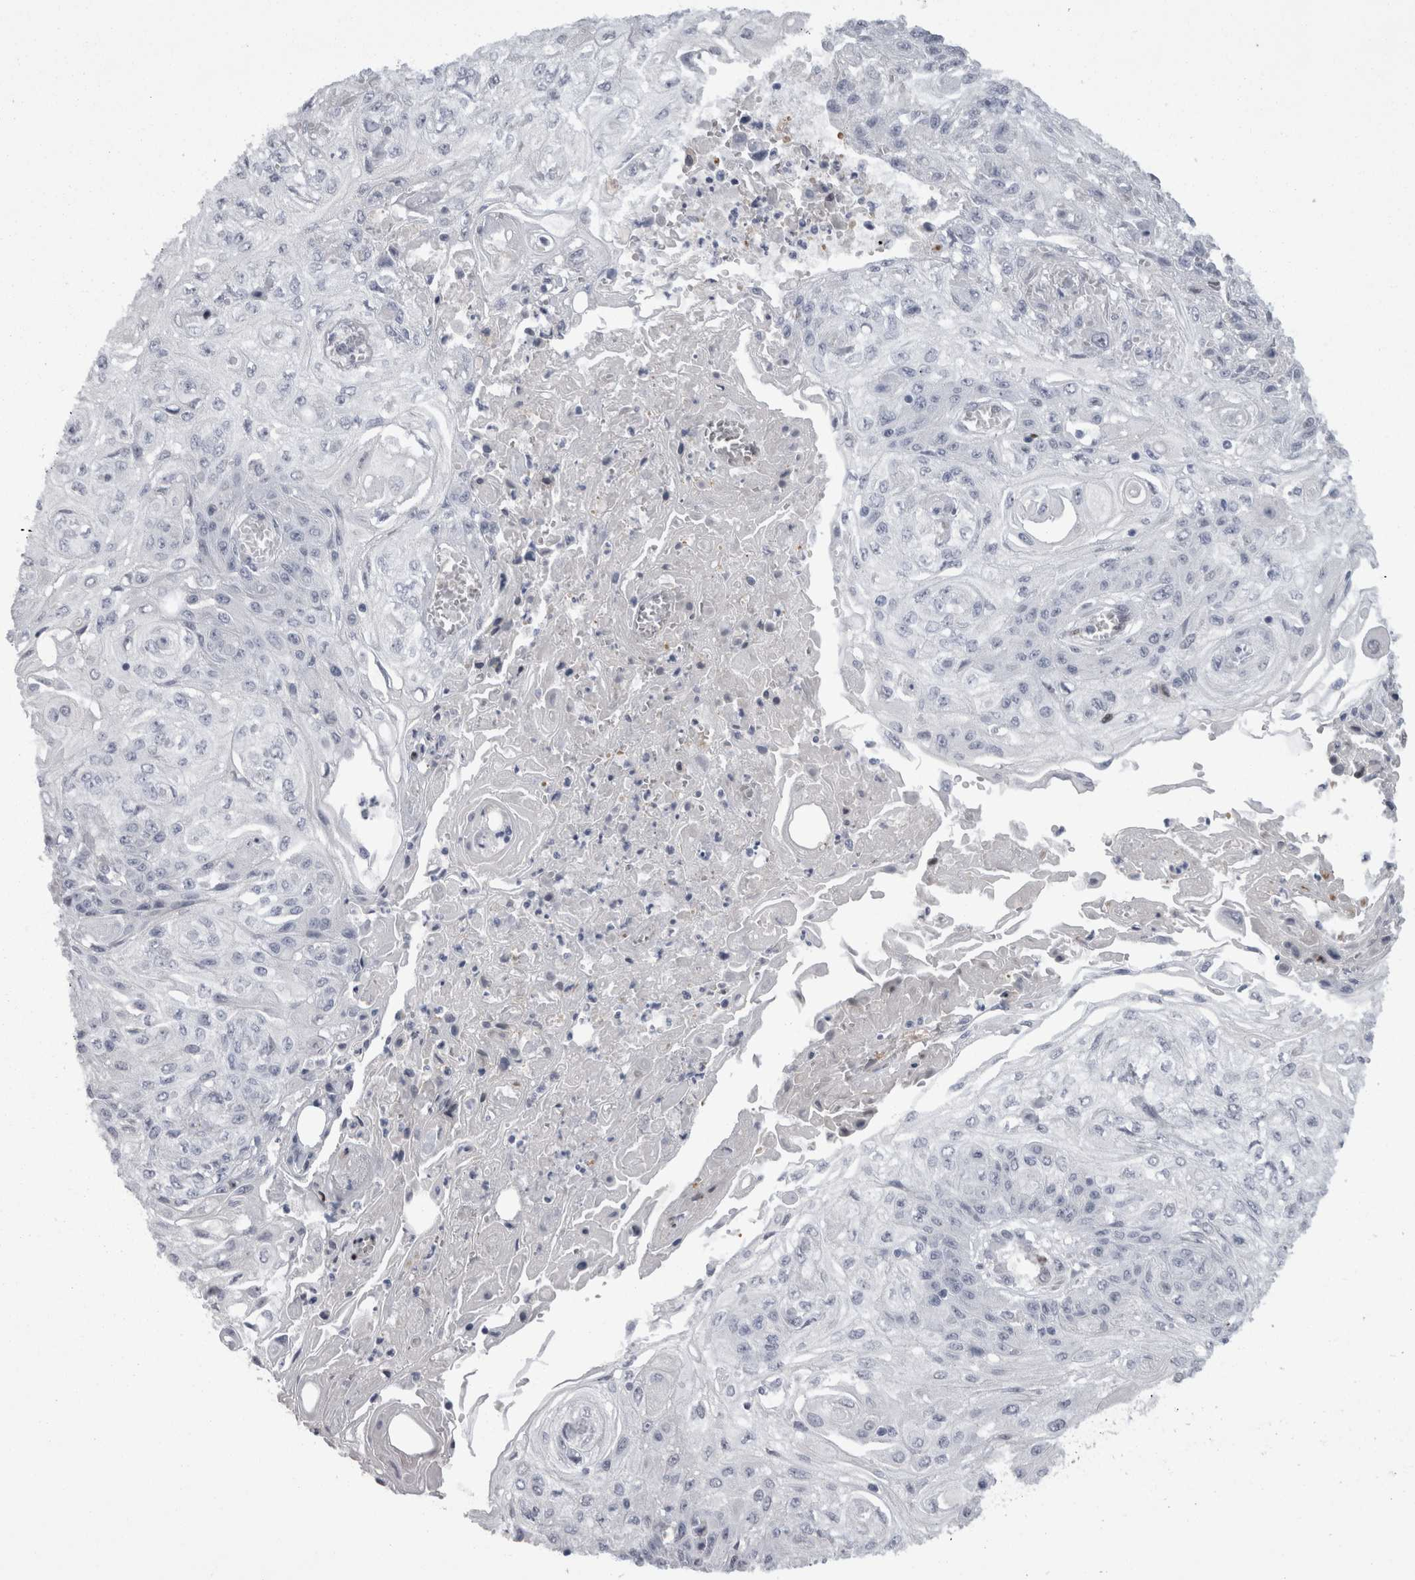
{"staining": {"intensity": "negative", "quantity": "none", "location": "none"}, "tissue": "skin cancer", "cell_type": "Tumor cells", "image_type": "cancer", "snomed": [{"axis": "morphology", "description": "Squamous cell carcinoma, NOS"}, {"axis": "morphology", "description": "Squamous cell carcinoma, metastatic, NOS"}, {"axis": "topography", "description": "Skin"}, {"axis": "topography", "description": "Lymph node"}], "caption": "Skin cancer was stained to show a protein in brown. There is no significant expression in tumor cells. Brightfield microscopy of IHC stained with DAB (brown) and hematoxylin (blue), captured at high magnification.", "gene": "C1orf54", "patient": {"sex": "male", "age": 75}}